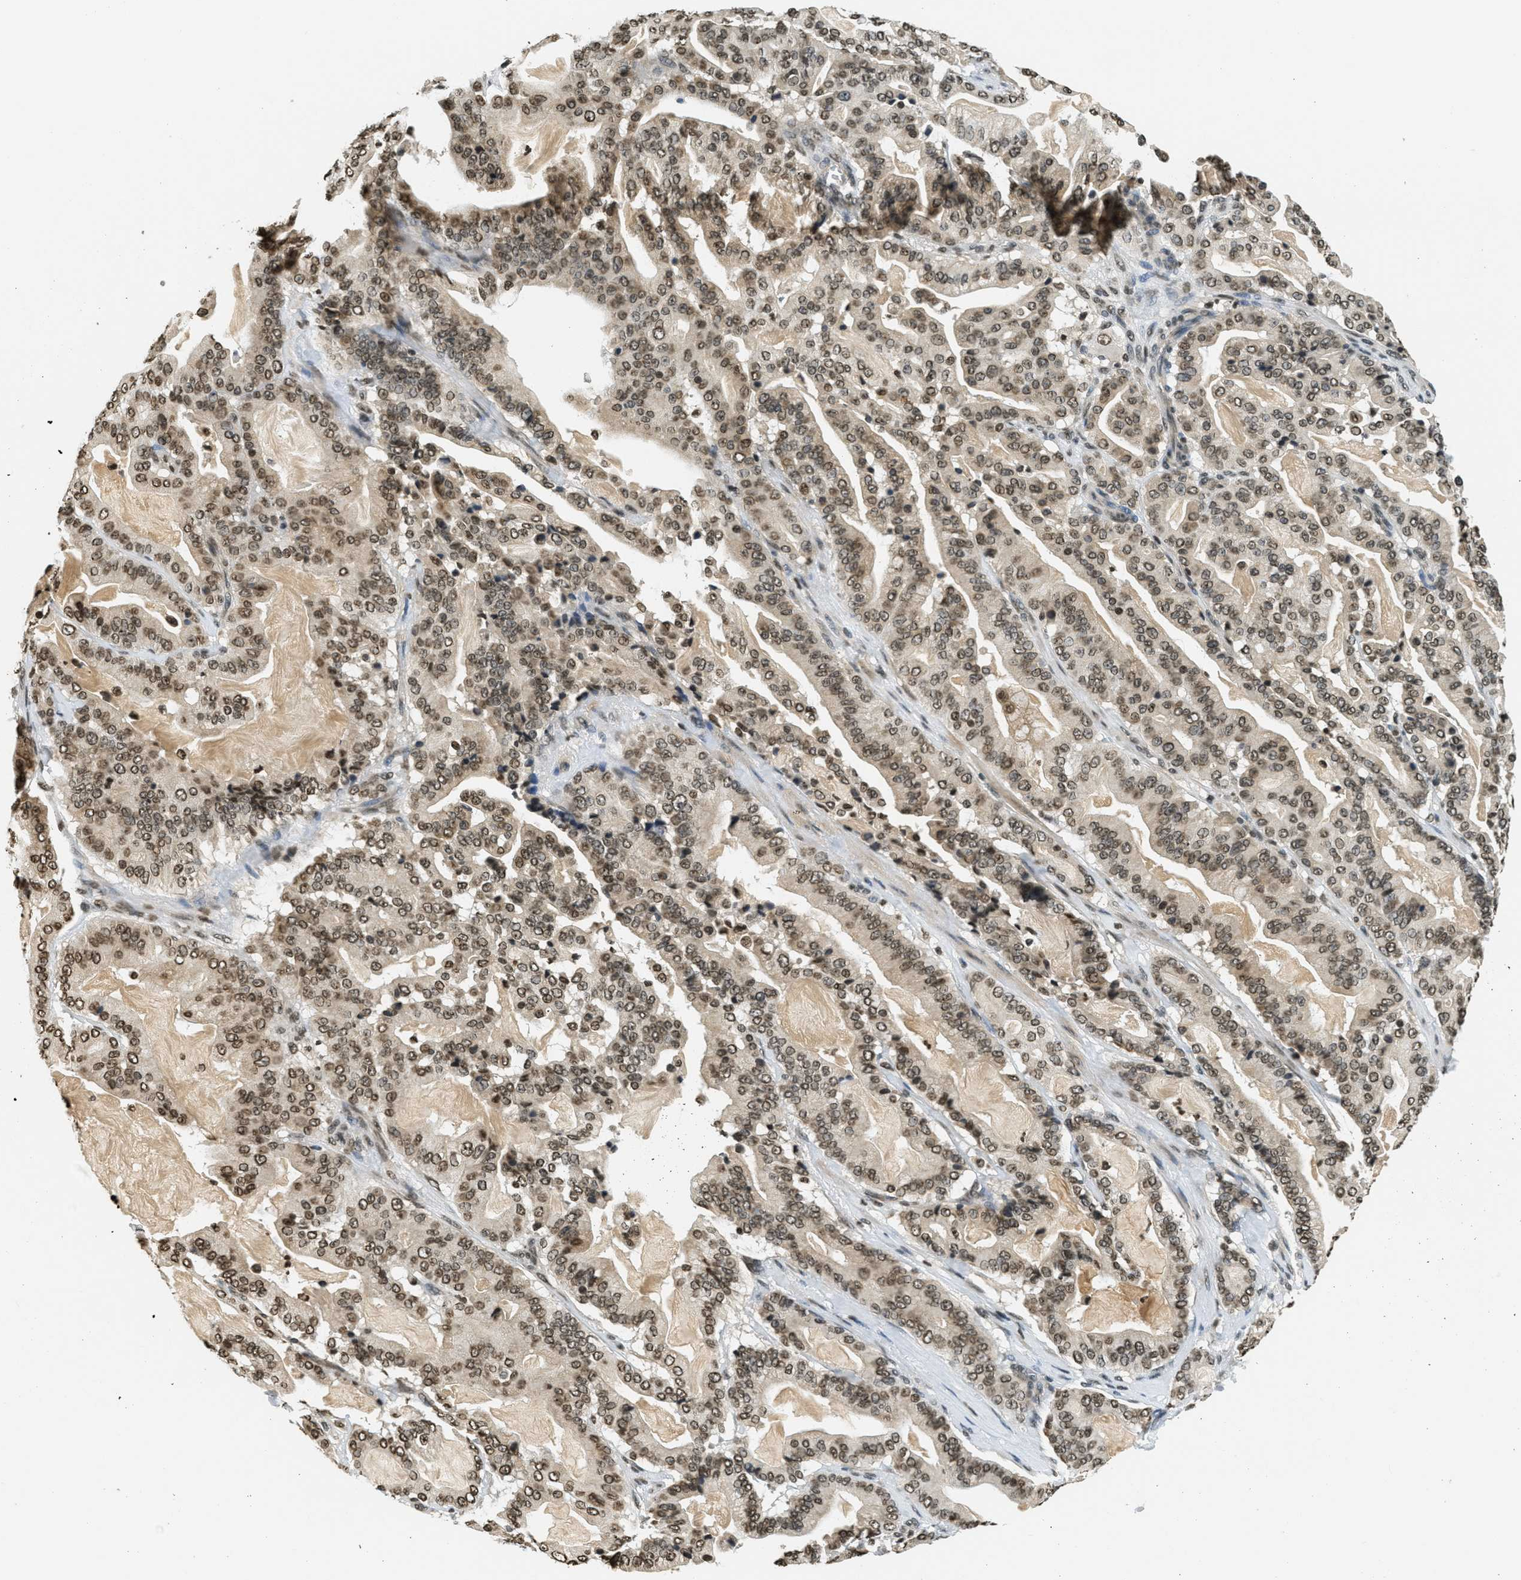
{"staining": {"intensity": "moderate", "quantity": ">75%", "location": "nuclear"}, "tissue": "pancreatic cancer", "cell_type": "Tumor cells", "image_type": "cancer", "snomed": [{"axis": "morphology", "description": "Adenocarcinoma, NOS"}, {"axis": "topography", "description": "Pancreas"}], "caption": "Brown immunohistochemical staining in pancreatic cancer (adenocarcinoma) displays moderate nuclear positivity in approximately >75% of tumor cells.", "gene": "LDB2", "patient": {"sex": "male", "age": 63}}